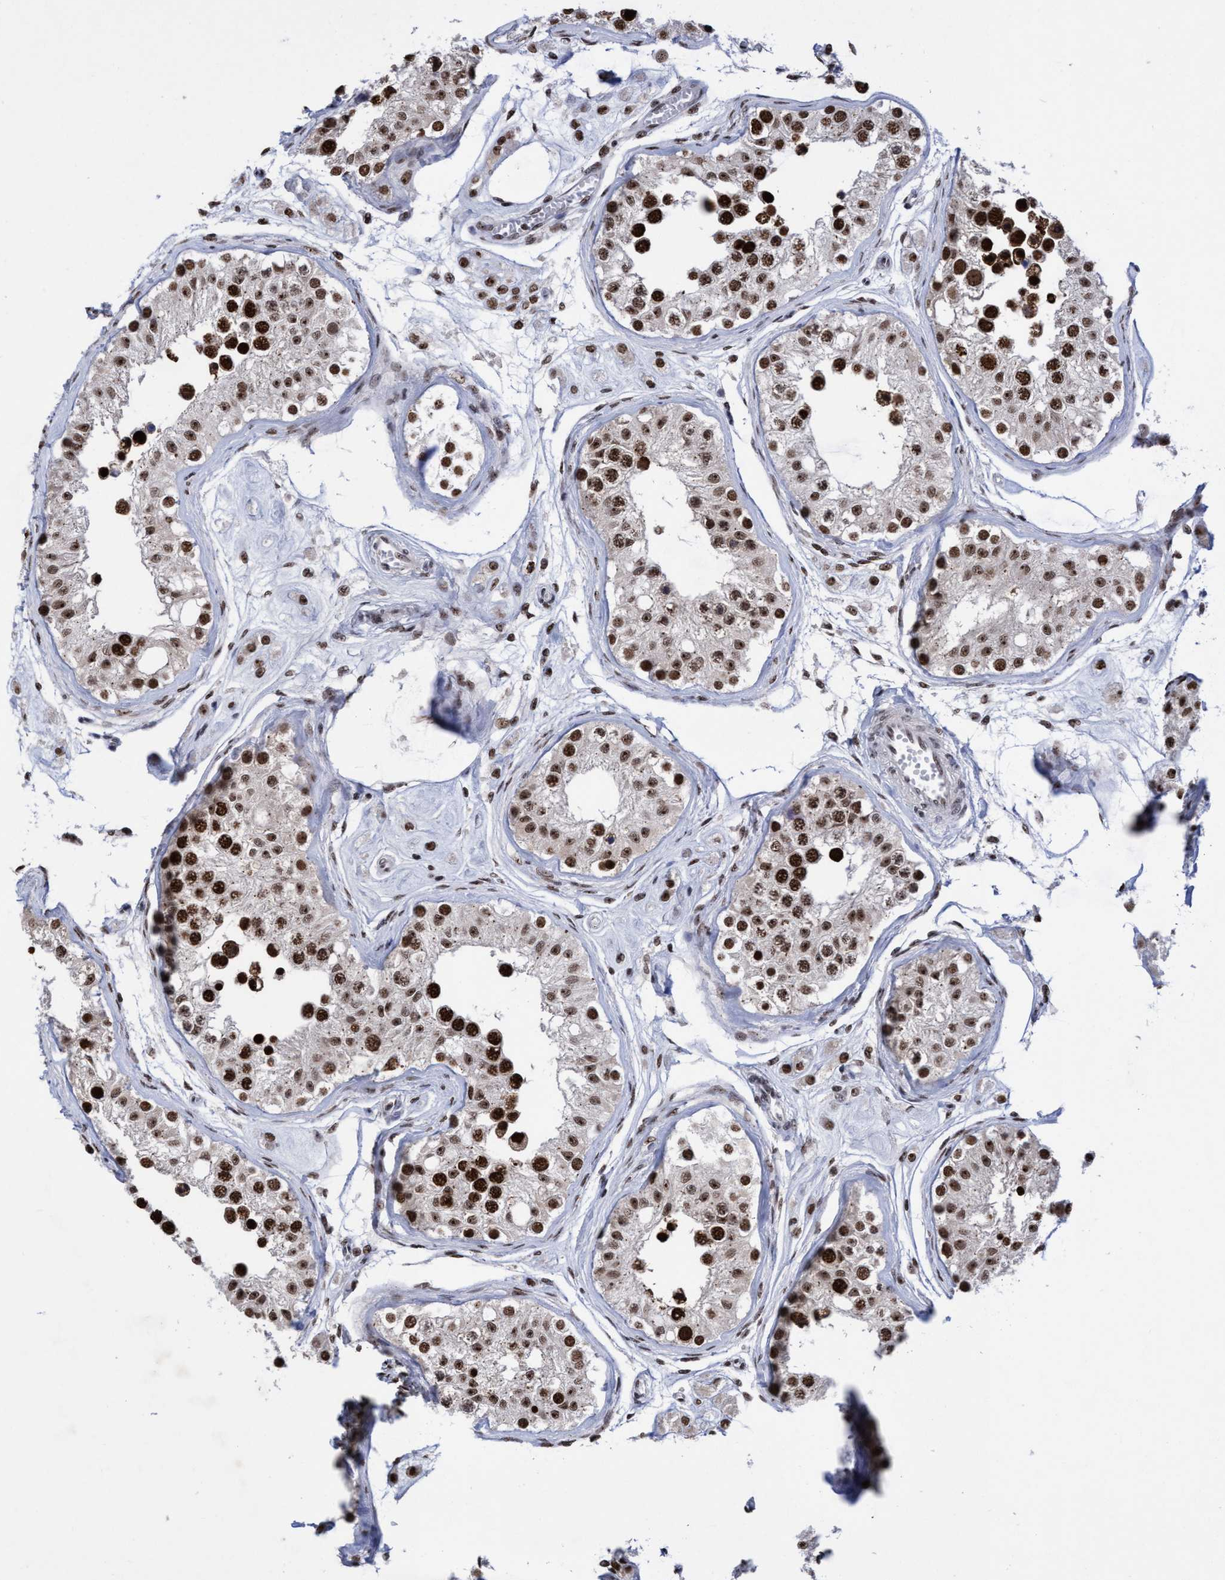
{"staining": {"intensity": "strong", "quantity": ">75%", "location": "nuclear"}, "tissue": "testis", "cell_type": "Cells in seminiferous ducts", "image_type": "normal", "snomed": [{"axis": "morphology", "description": "Normal tissue, NOS"}, {"axis": "morphology", "description": "Adenocarcinoma, metastatic, NOS"}, {"axis": "topography", "description": "Testis"}], "caption": "Immunohistochemical staining of unremarkable testis displays >75% levels of strong nuclear protein staining in about >75% of cells in seminiferous ducts.", "gene": "EFCAB10", "patient": {"sex": "male", "age": 26}}